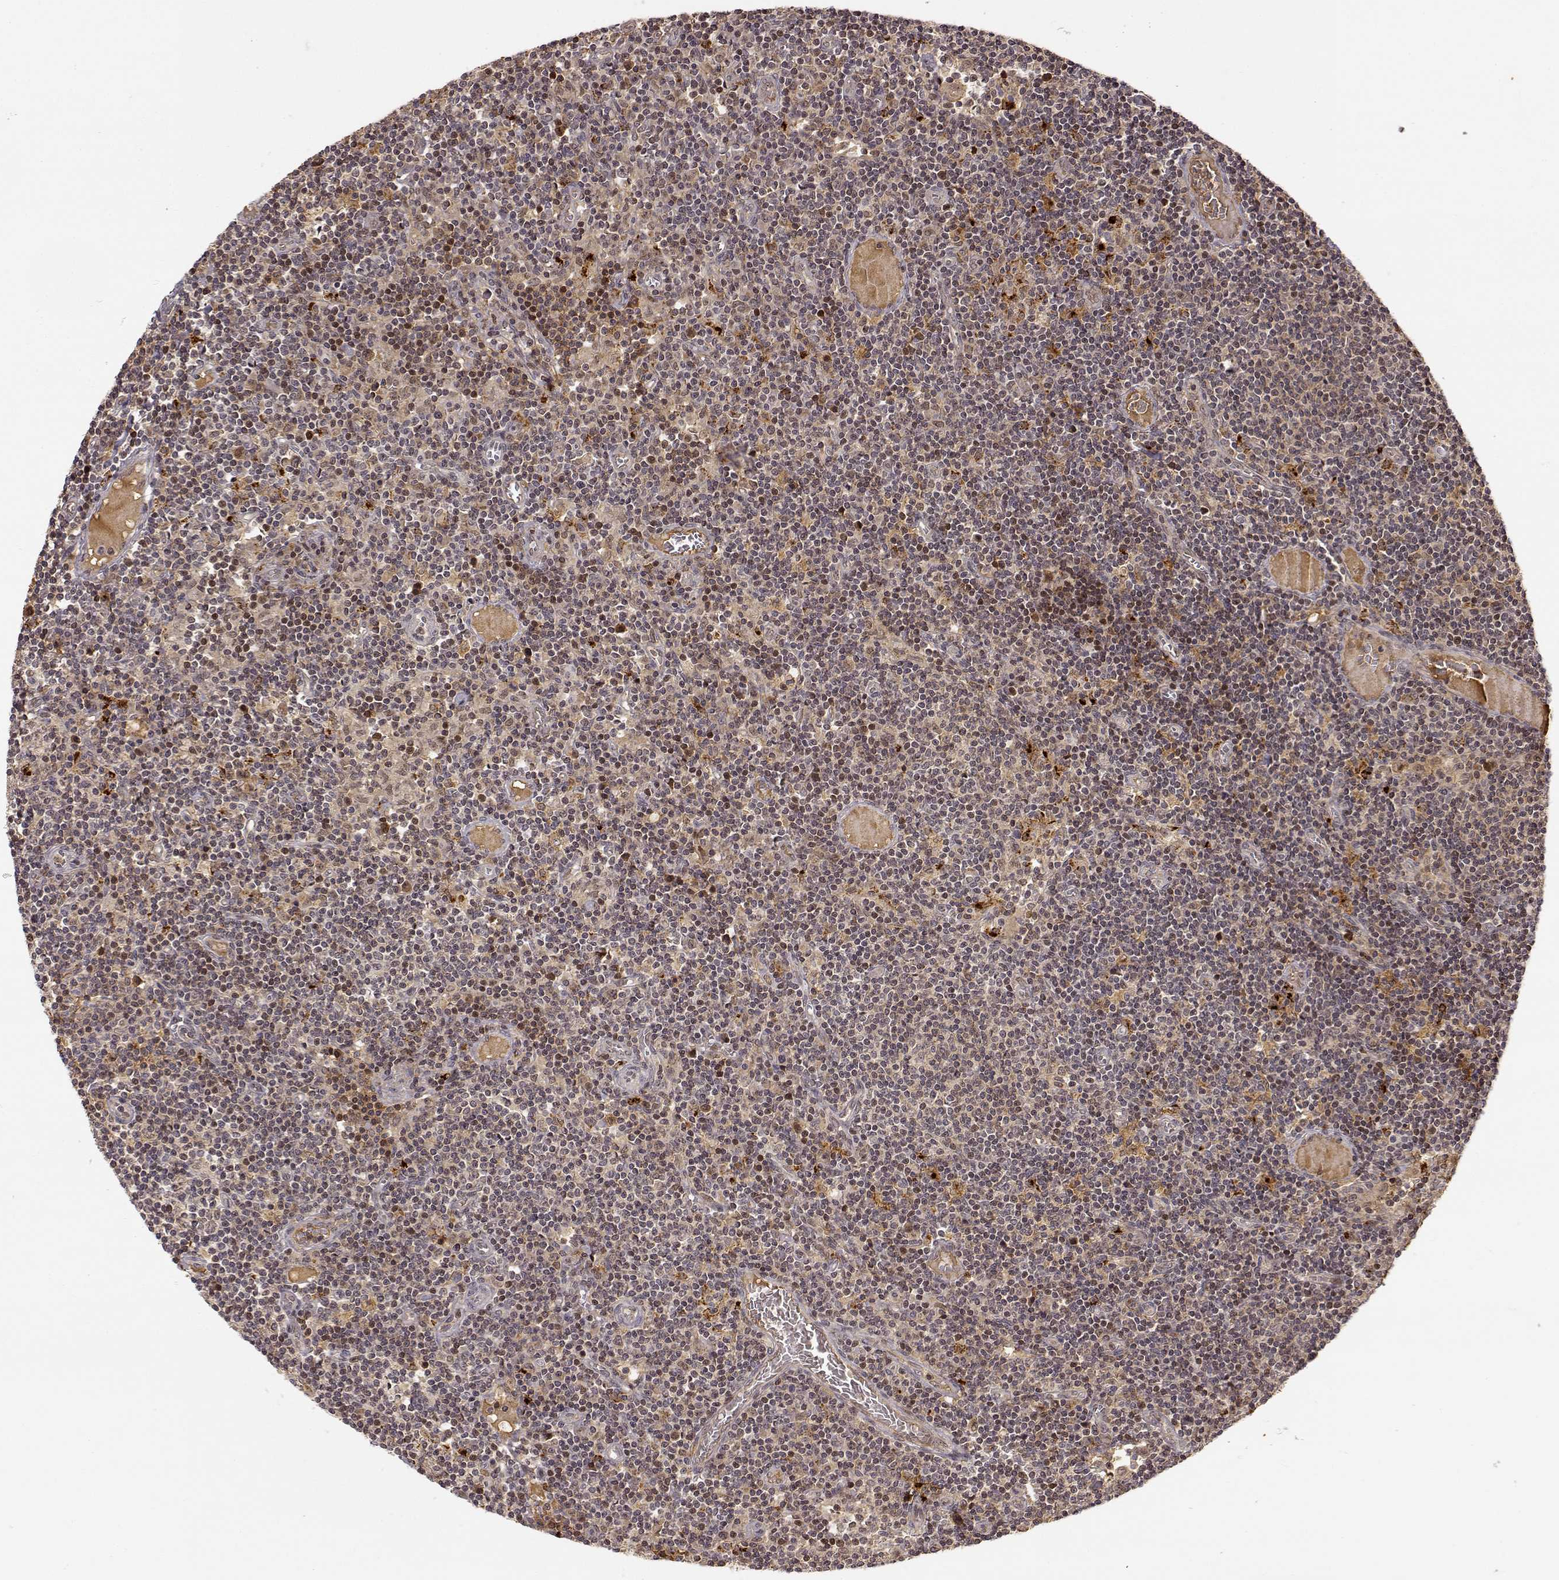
{"staining": {"intensity": "weak", "quantity": ">75%", "location": "cytoplasmic/membranous,nuclear"}, "tissue": "lymph node", "cell_type": "Germinal center cells", "image_type": "normal", "snomed": [{"axis": "morphology", "description": "Normal tissue, NOS"}, {"axis": "topography", "description": "Lymph node"}], "caption": "This is an image of IHC staining of unremarkable lymph node, which shows weak staining in the cytoplasmic/membranous,nuclear of germinal center cells.", "gene": "MAEA", "patient": {"sex": "female", "age": 72}}